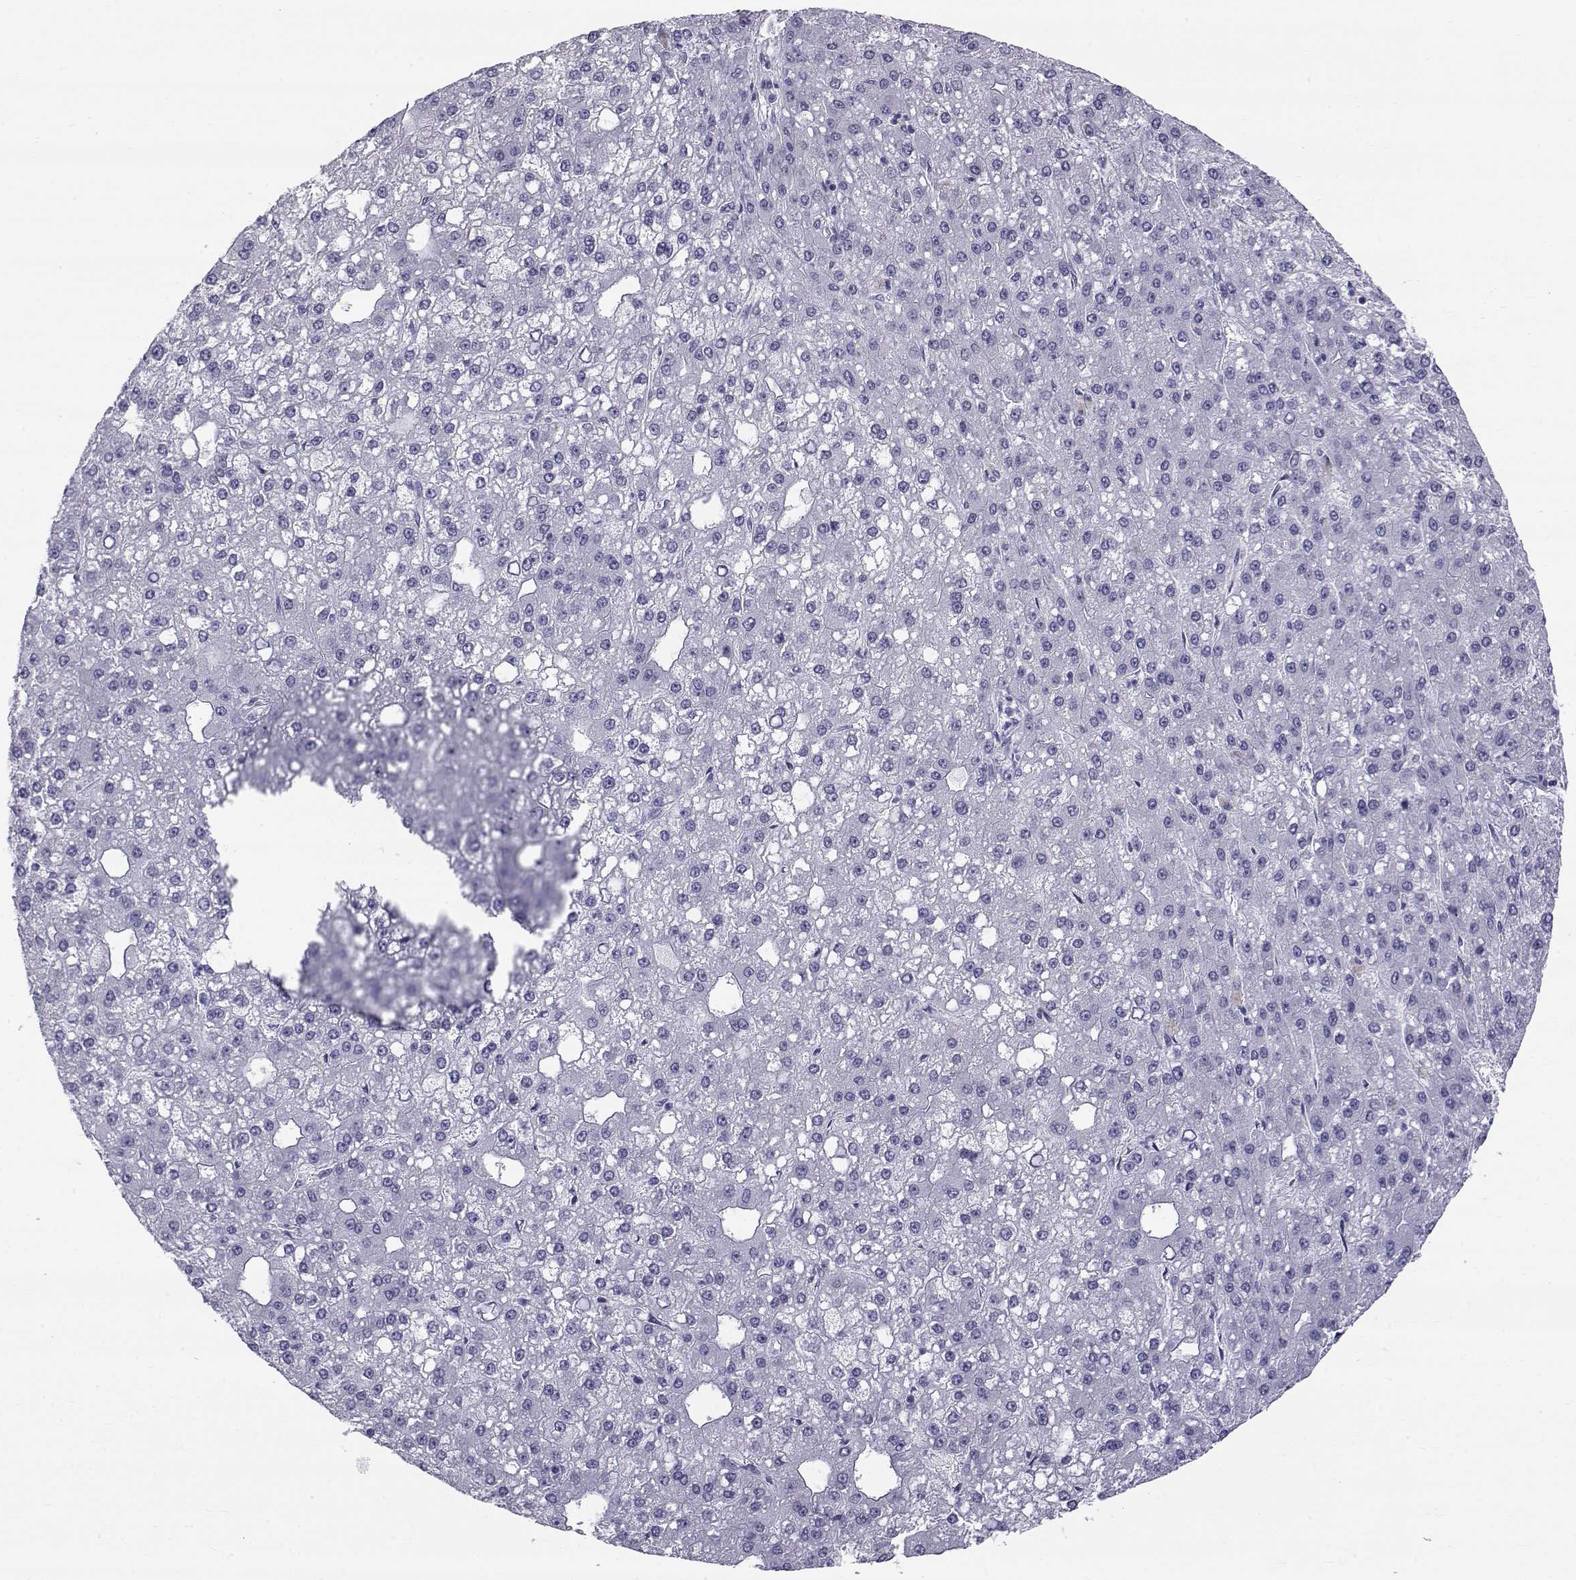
{"staining": {"intensity": "negative", "quantity": "none", "location": "none"}, "tissue": "liver cancer", "cell_type": "Tumor cells", "image_type": "cancer", "snomed": [{"axis": "morphology", "description": "Carcinoma, Hepatocellular, NOS"}, {"axis": "topography", "description": "Liver"}], "caption": "Immunohistochemistry of liver hepatocellular carcinoma reveals no staining in tumor cells.", "gene": "RNASE12", "patient": {"sex": "male", "age": 67}}